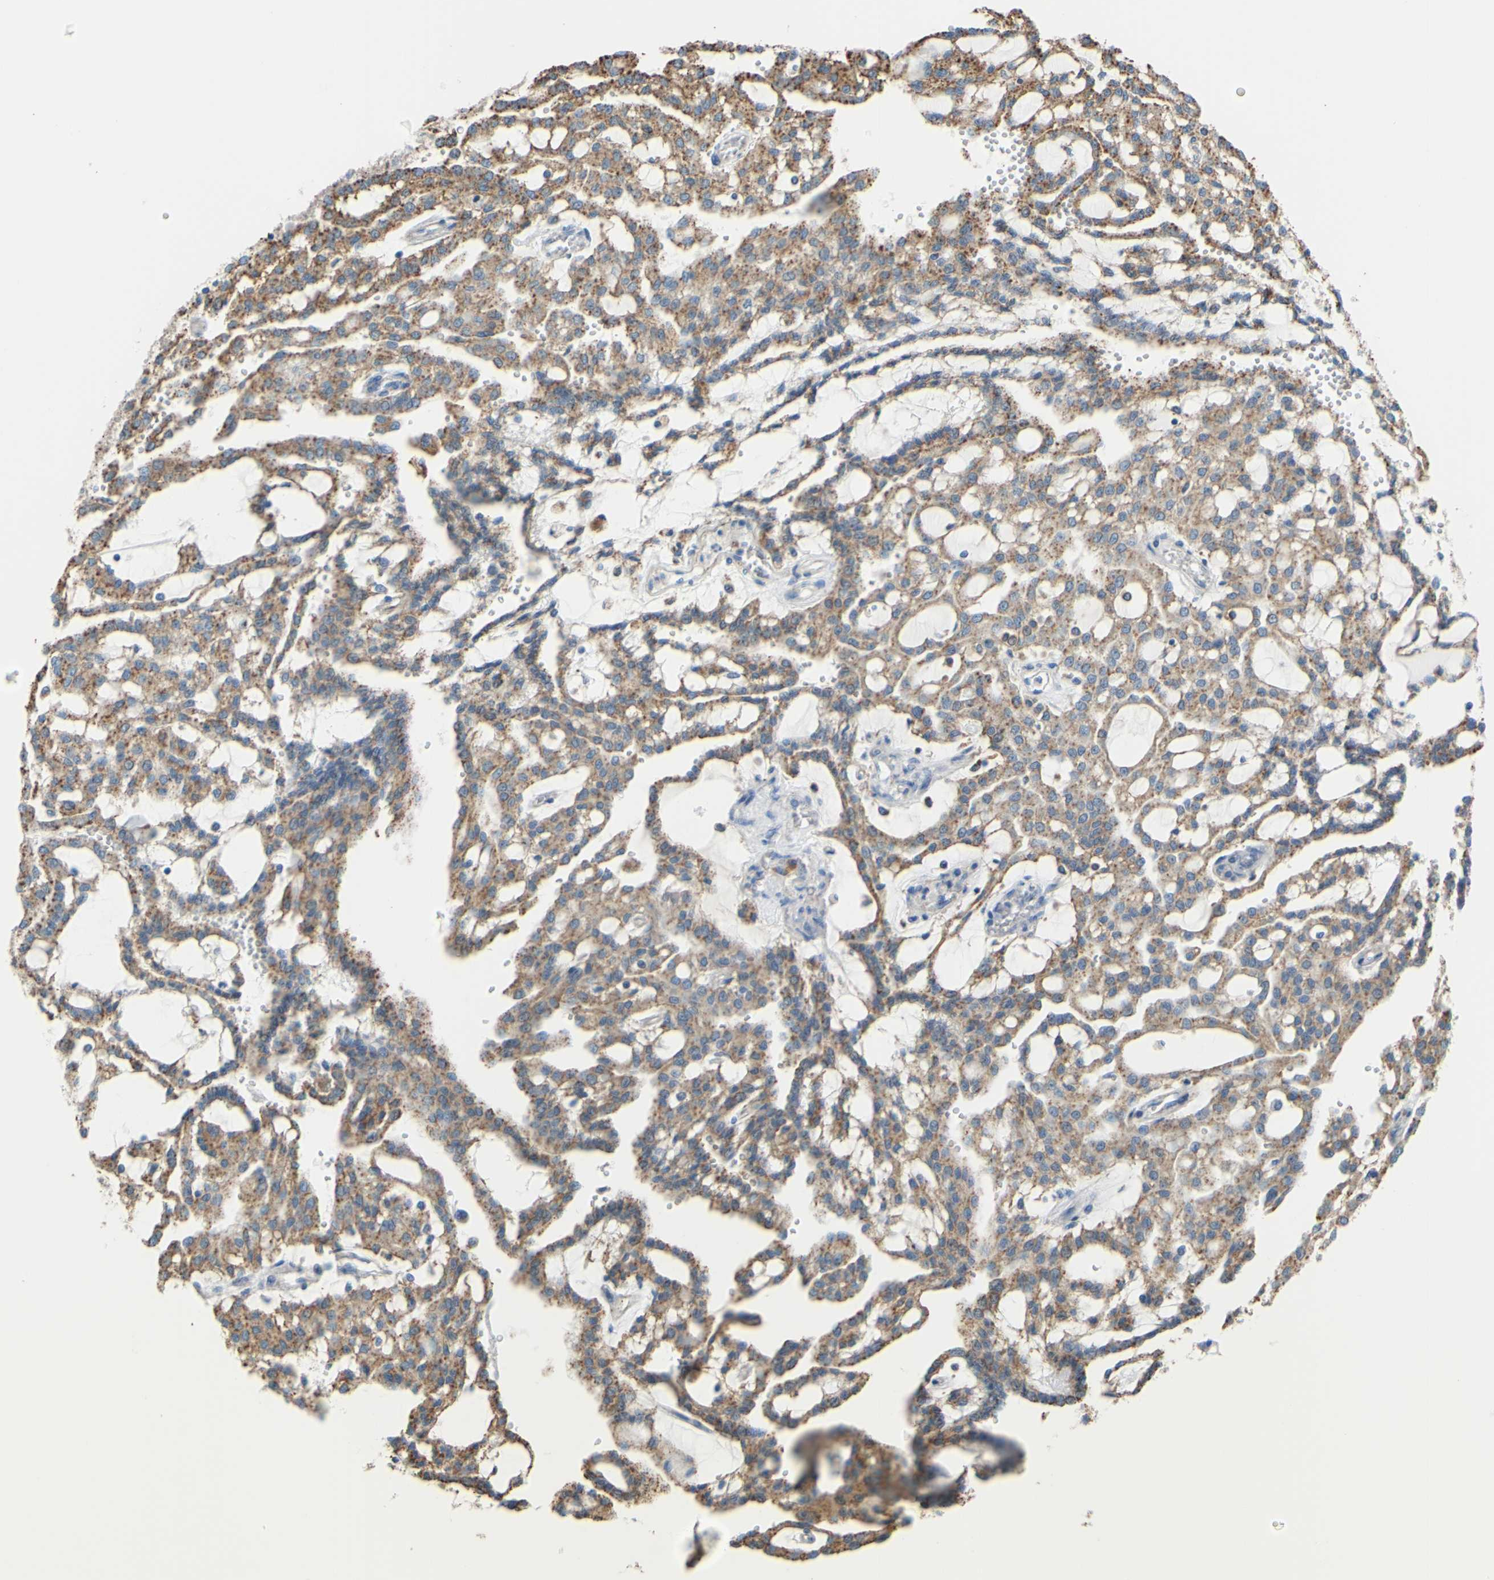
{"staining": {"intensity": "moderate", "quantity": ">75%", "location": "cytoplasmic/membranous"}, "tissue": "renal cancer", "cell_type": "Tumor cells", "image_type": "cancer", "snomed": [{"axis": "morphology", "description": "Adenocarcinoma, NOS"}, {"axis": "topography", "description": "Kidney"}], "caption": "Protein expression analysis of renal cancer (adenocarcinoma) demonstrates moderate cytoplasmic/membranous expression in about >75% of tumor cells.", "gene": "CTSD", "patient": {"sex": "male", "age": 63}}